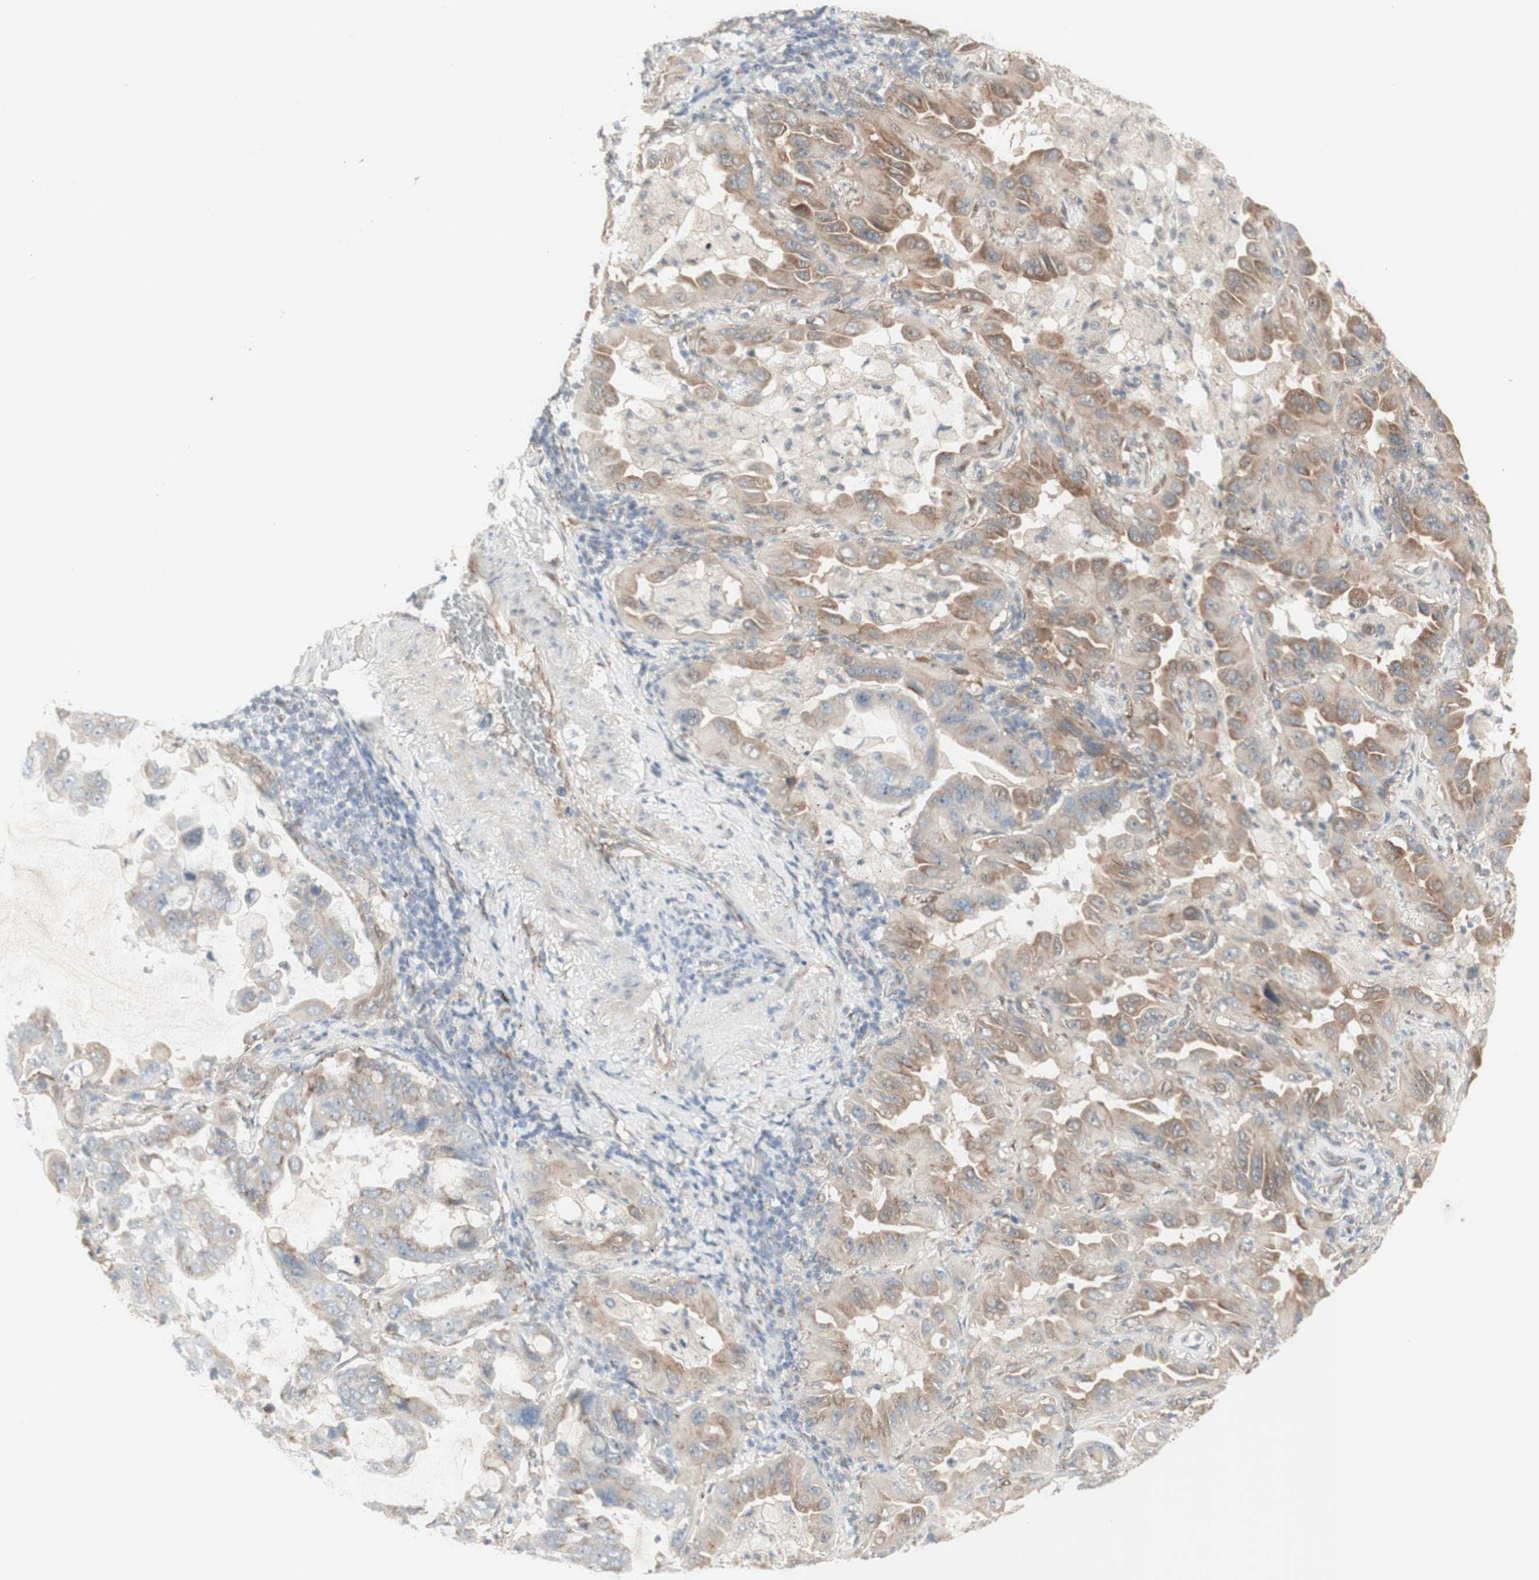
{"staining": {"intensity": "moderate", "quantity": ">75%", "location": "cytoplasmic/membranous"}, "tissue": "lung cancer", "cell_type": "Tumor cells", "image_type": "cancer", "snomed": [{"axis": "morphology", "description": "Adenocarcinoma, NOS"}, {"axis": "topography", "description": "Lung"}], "caption": "A brown stain shows moderate cytoplasmic/membranous expression of a protein in human adenocarcinoma (lung) tumor cells.", "gene": "CNN3", "patient": {"sex": "male", "age": 64}}